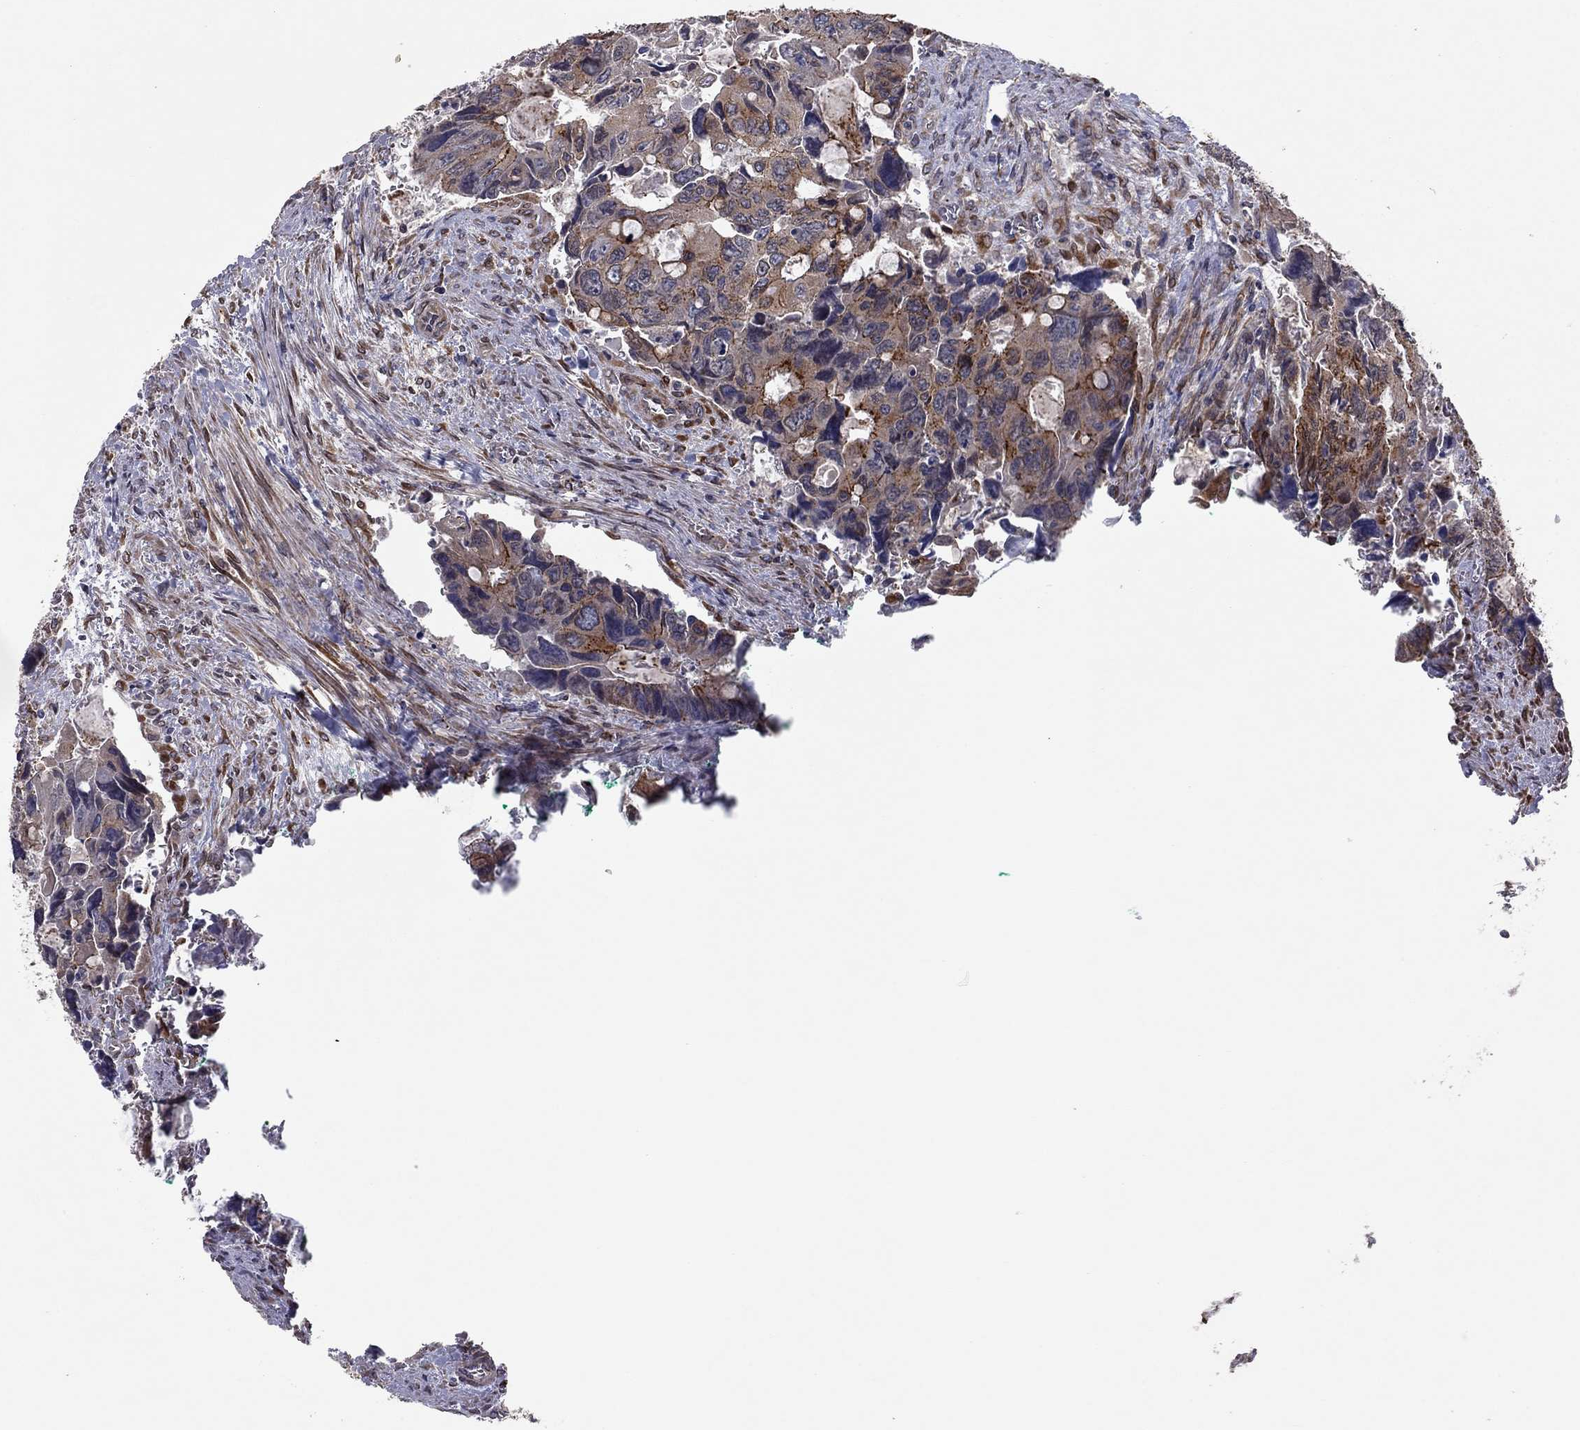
{"staining": {"intensity": "moderate", "quantity": "<25%", "location": "cytoplasmic/membranous"}, "tissue": "colorectal cancer", "cell_type": "Tumor cells", "image_type": "cancer", "snomed": [{"axis": "morphology", "description": "Adenocarcinoma, NOS"}, {"axis": "topography", "description": "Rectum"}], "caption": "IHC image of neoplastic tissue: colorectal adenocarcinoma stained using immunohistochemistry displays low levels of moderate protein expression localized specifically in the cytoplasmic/membranous of tumor cells, appearing as a cytoplasmic/membranous brown color.", "gene": "YIF1A", "patient": {"sex": "male", "age": 62}}